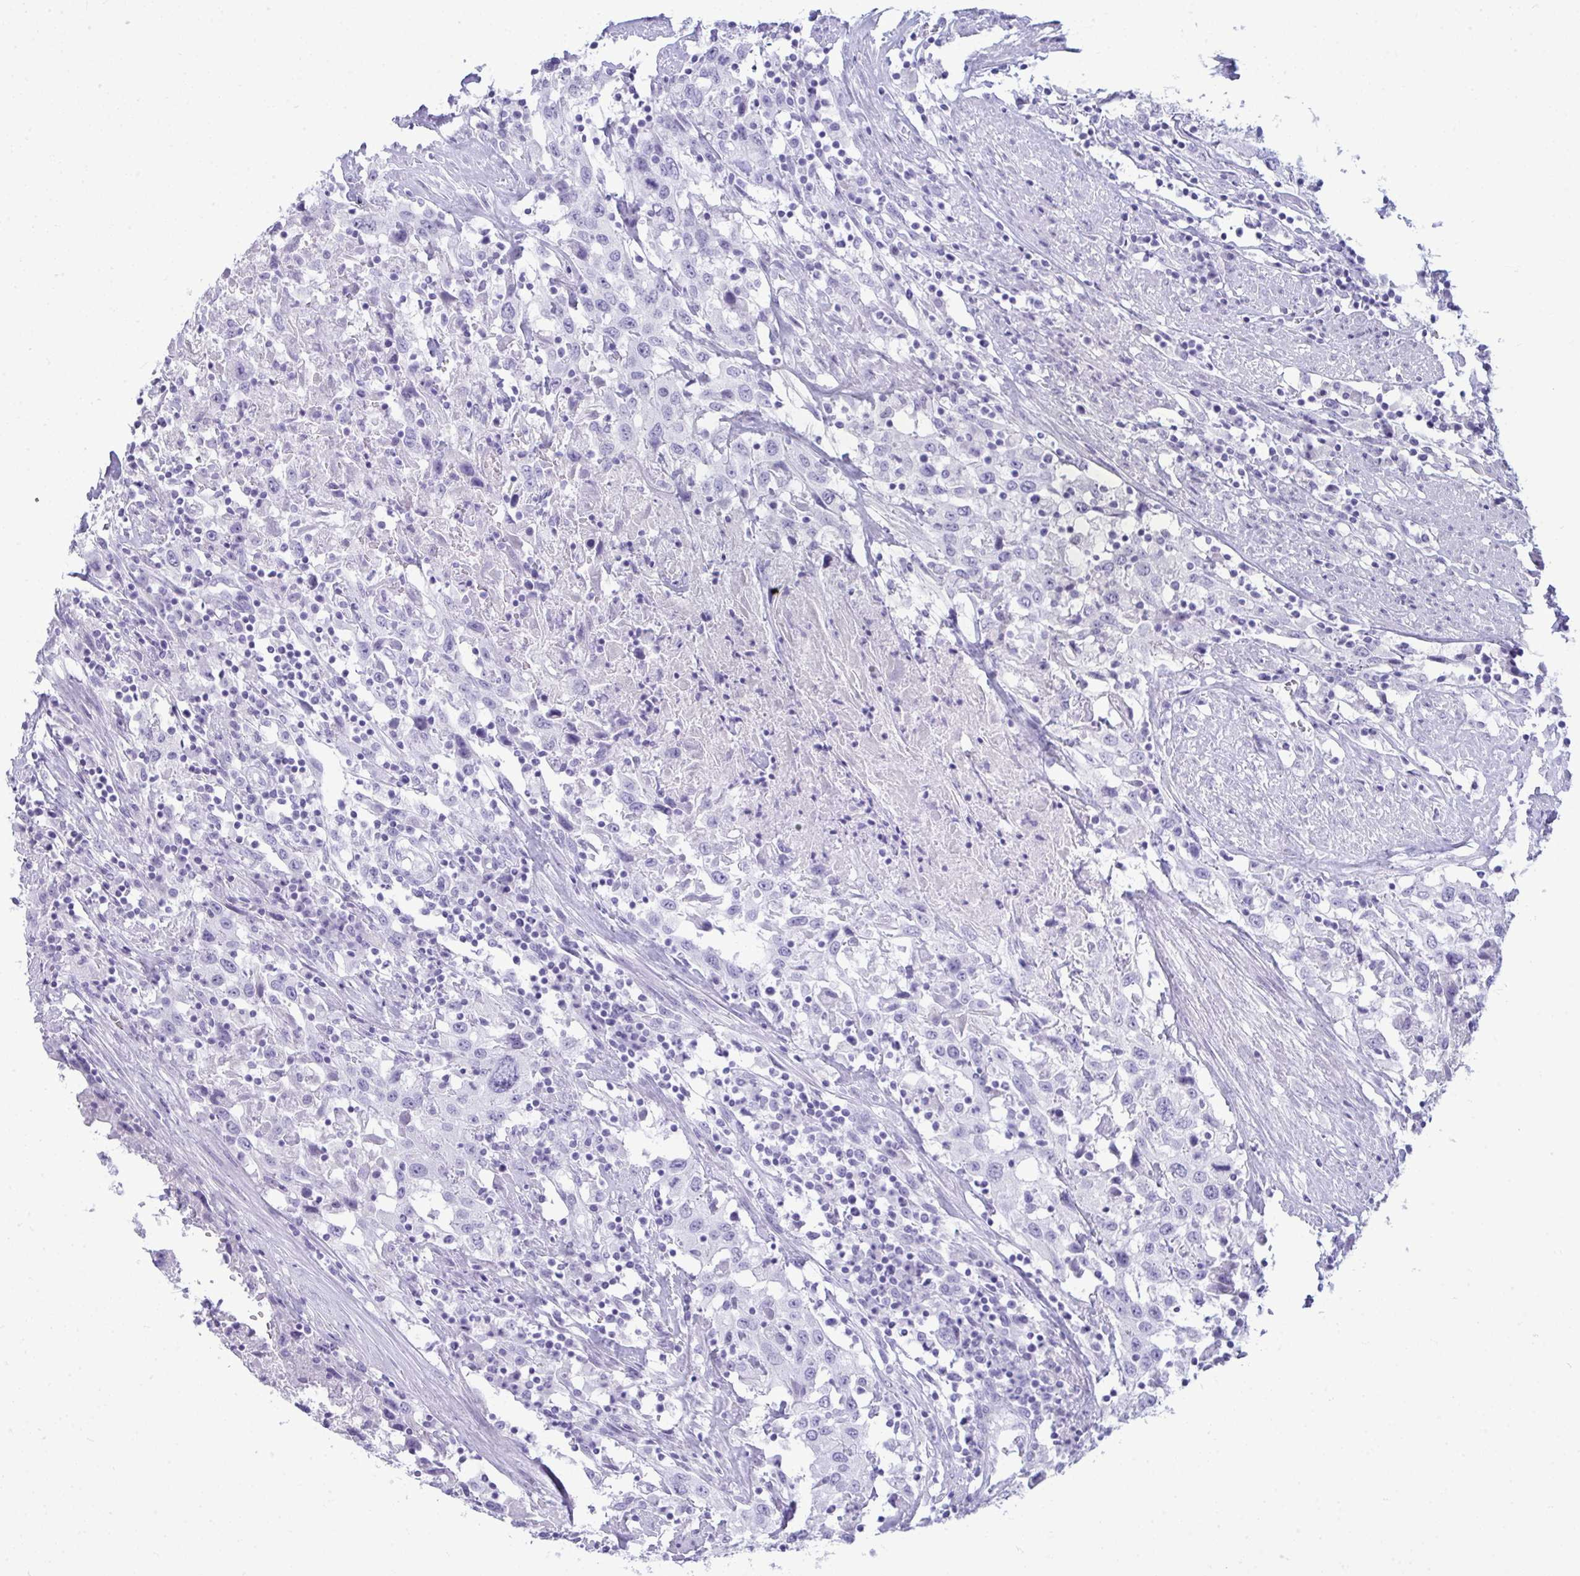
{"staining": {"intensity": "negative", "quantity": "none", "location": "none"}, "tissue": "urothelial cancer", "cell_type": "Tumor cells", "image_type": "cancer", "snomed": [{"axis": "morphology", "description": "Urothelial carcinoma, High grade"}, {"axis": "topography", "description": "Urinary bladder"}], "caption": "The IHC photomicrograph has no significant positivity in tumor cells of urothelial cancer tissue.", "gene": "ANKRD60", "patient": {"sex": "male", "age": 61}}